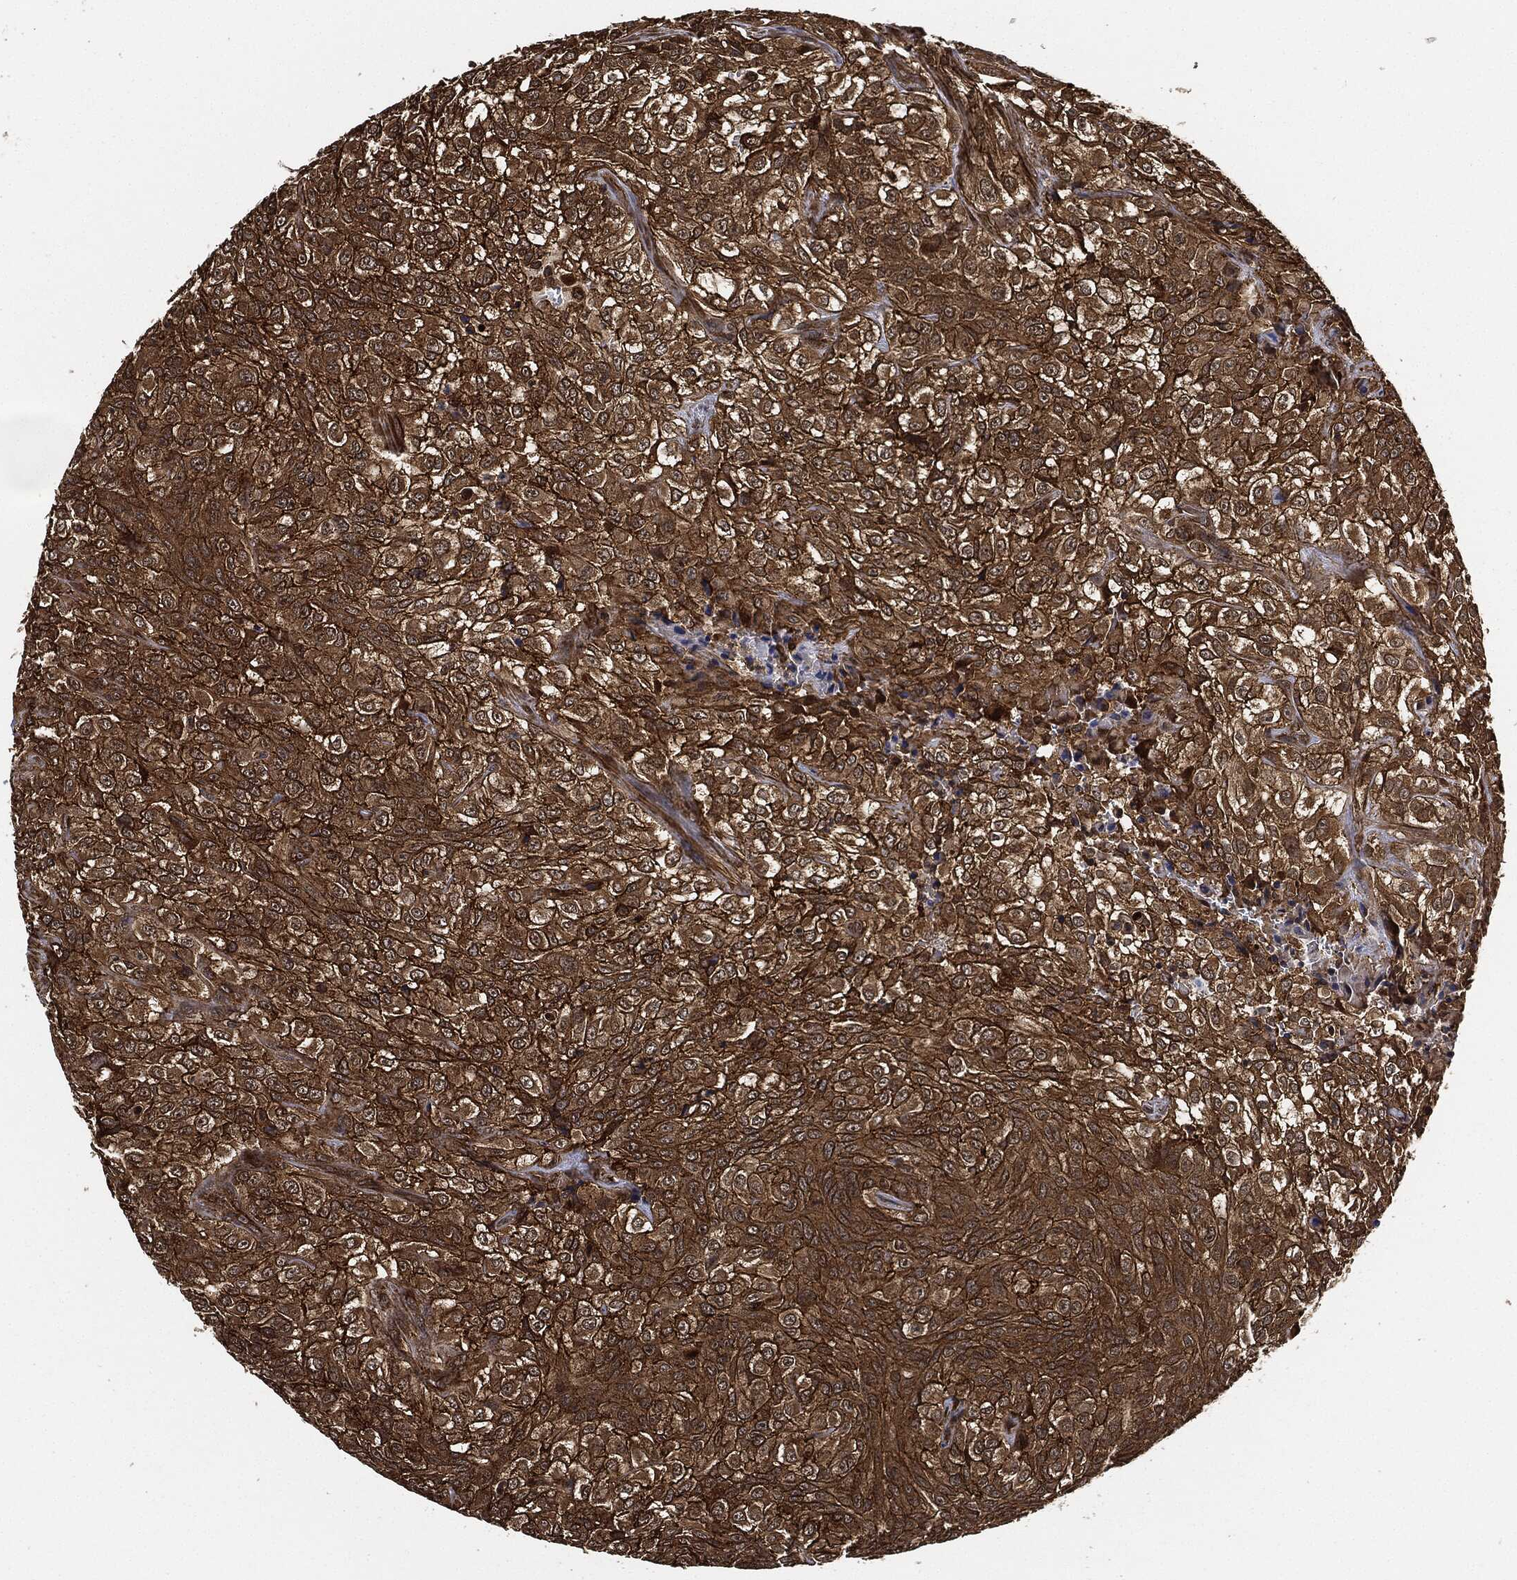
{"staining": {"intensity": "strong", "quantity": ">75%", "location": "cytoplasmic/membranous"}, "tissue": "urothelial cancer", "cell_type": "Tumor cells", "image_type": "cancer", "snomed": [{"axis": "morphology", "description": "Urothelial carcinoma, High grade"}, {"axis": "topography", "description": "Urinary bladder"}], "caption": "Brown immunohistochemical staining in human urothelial cancer exhibits strong cytoplasmic/membranous staining in about >75% of tumor cells.", "gene": "CEP290", "patient": {"sex": "male", "age": 56}}